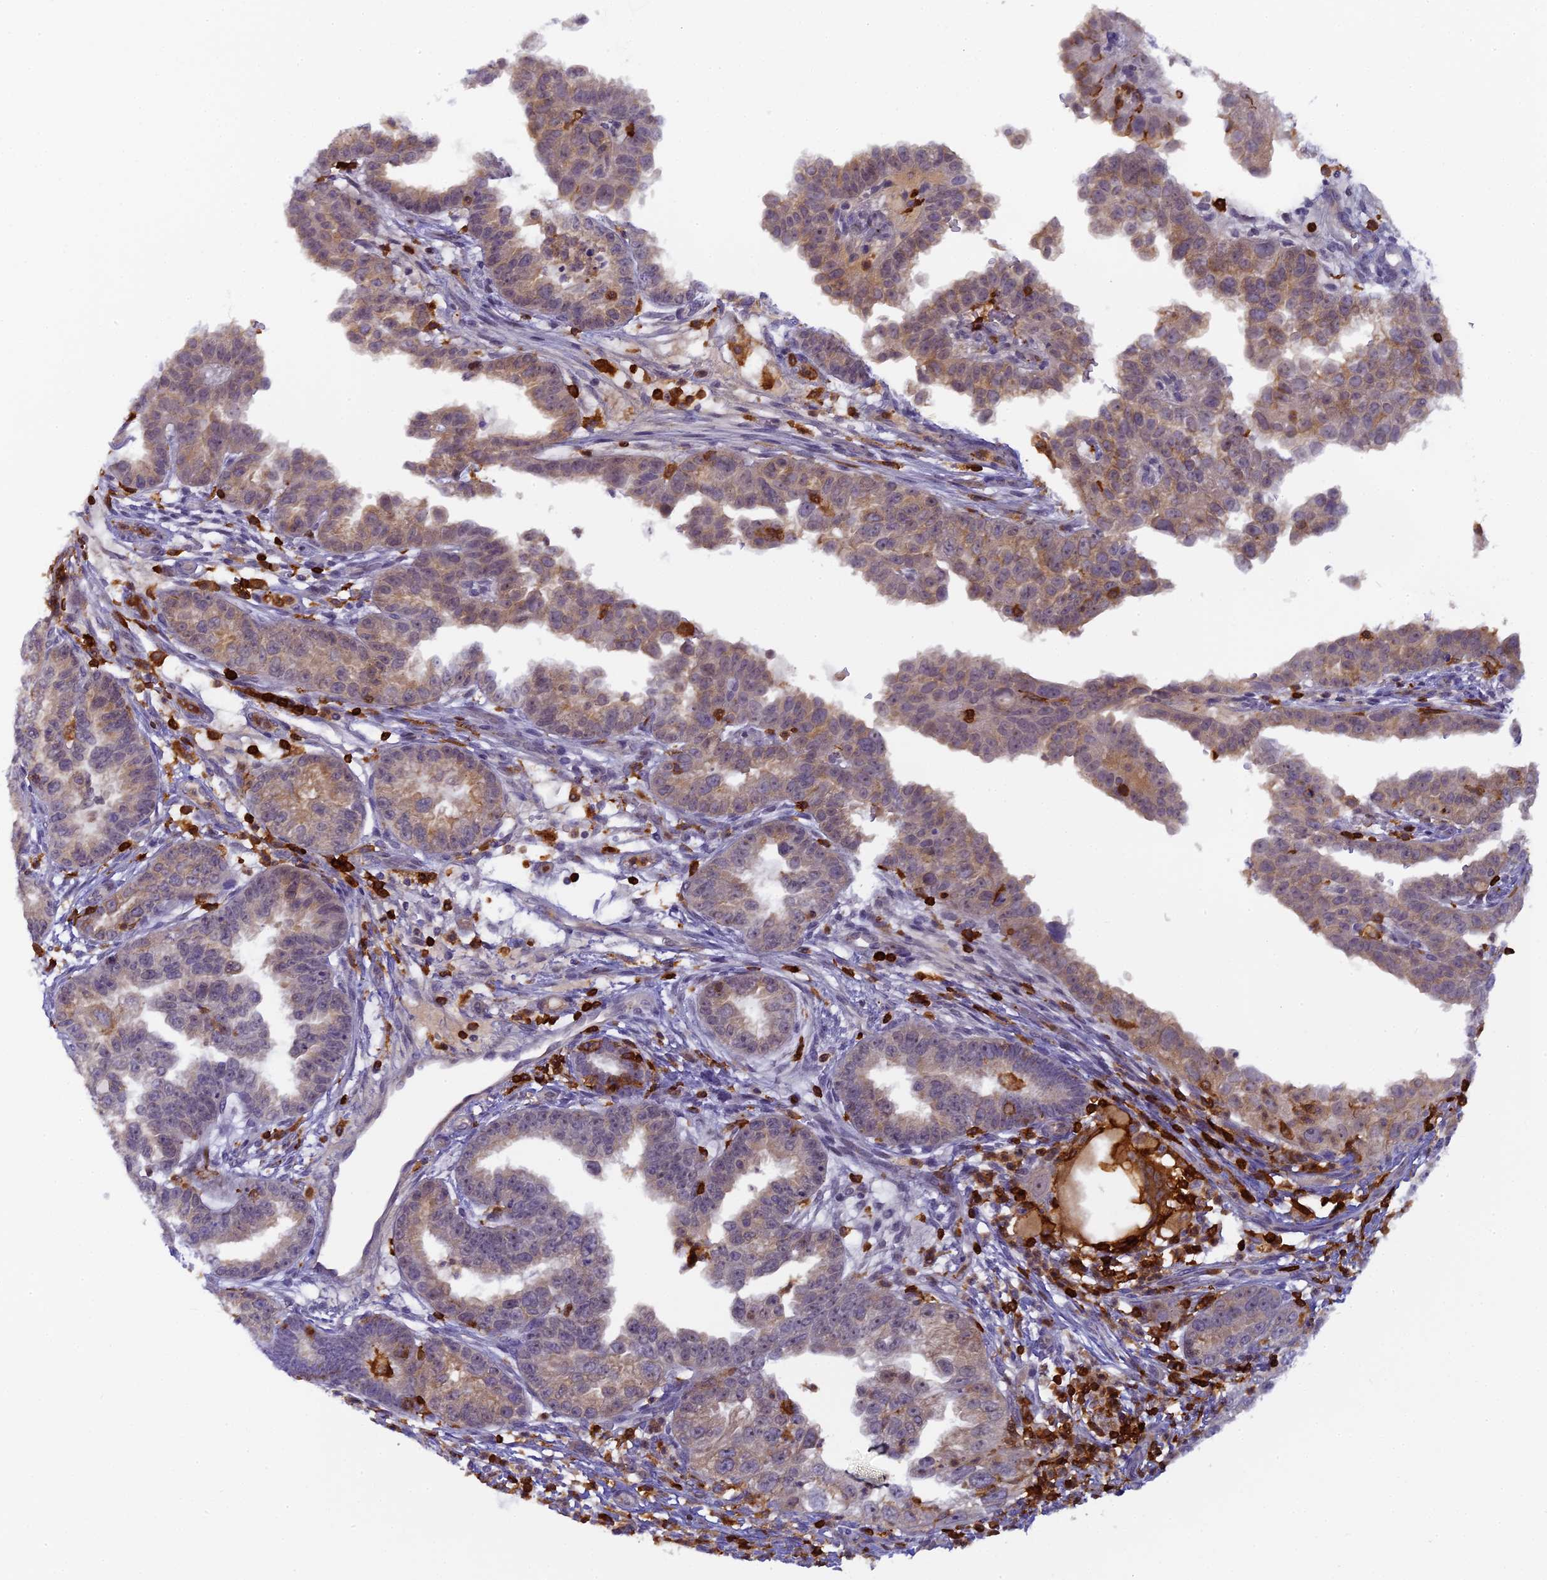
{"staining": {"intensity": "weak", "quantity": "25%-75%", "location": "cytoplasmic/membranous"}, "tissue": "endometrial cancer", "cell_type": "Tumor cells", "image_type": "cancer", "snomed": [{"axis": "morphology", "description": "Adenocarcinoma, NOS"}, {"axis": "topography", "description": "Endometrium"}], "caption": "Human adenocarcinoma (endometrial) stained with a brown dye reveals weak cytoplasmic/membranous positive expression in approximately 25%-75% of tumor cells.", "gene": "FYB1", "patient": {"sex": "female", "age": 85}}